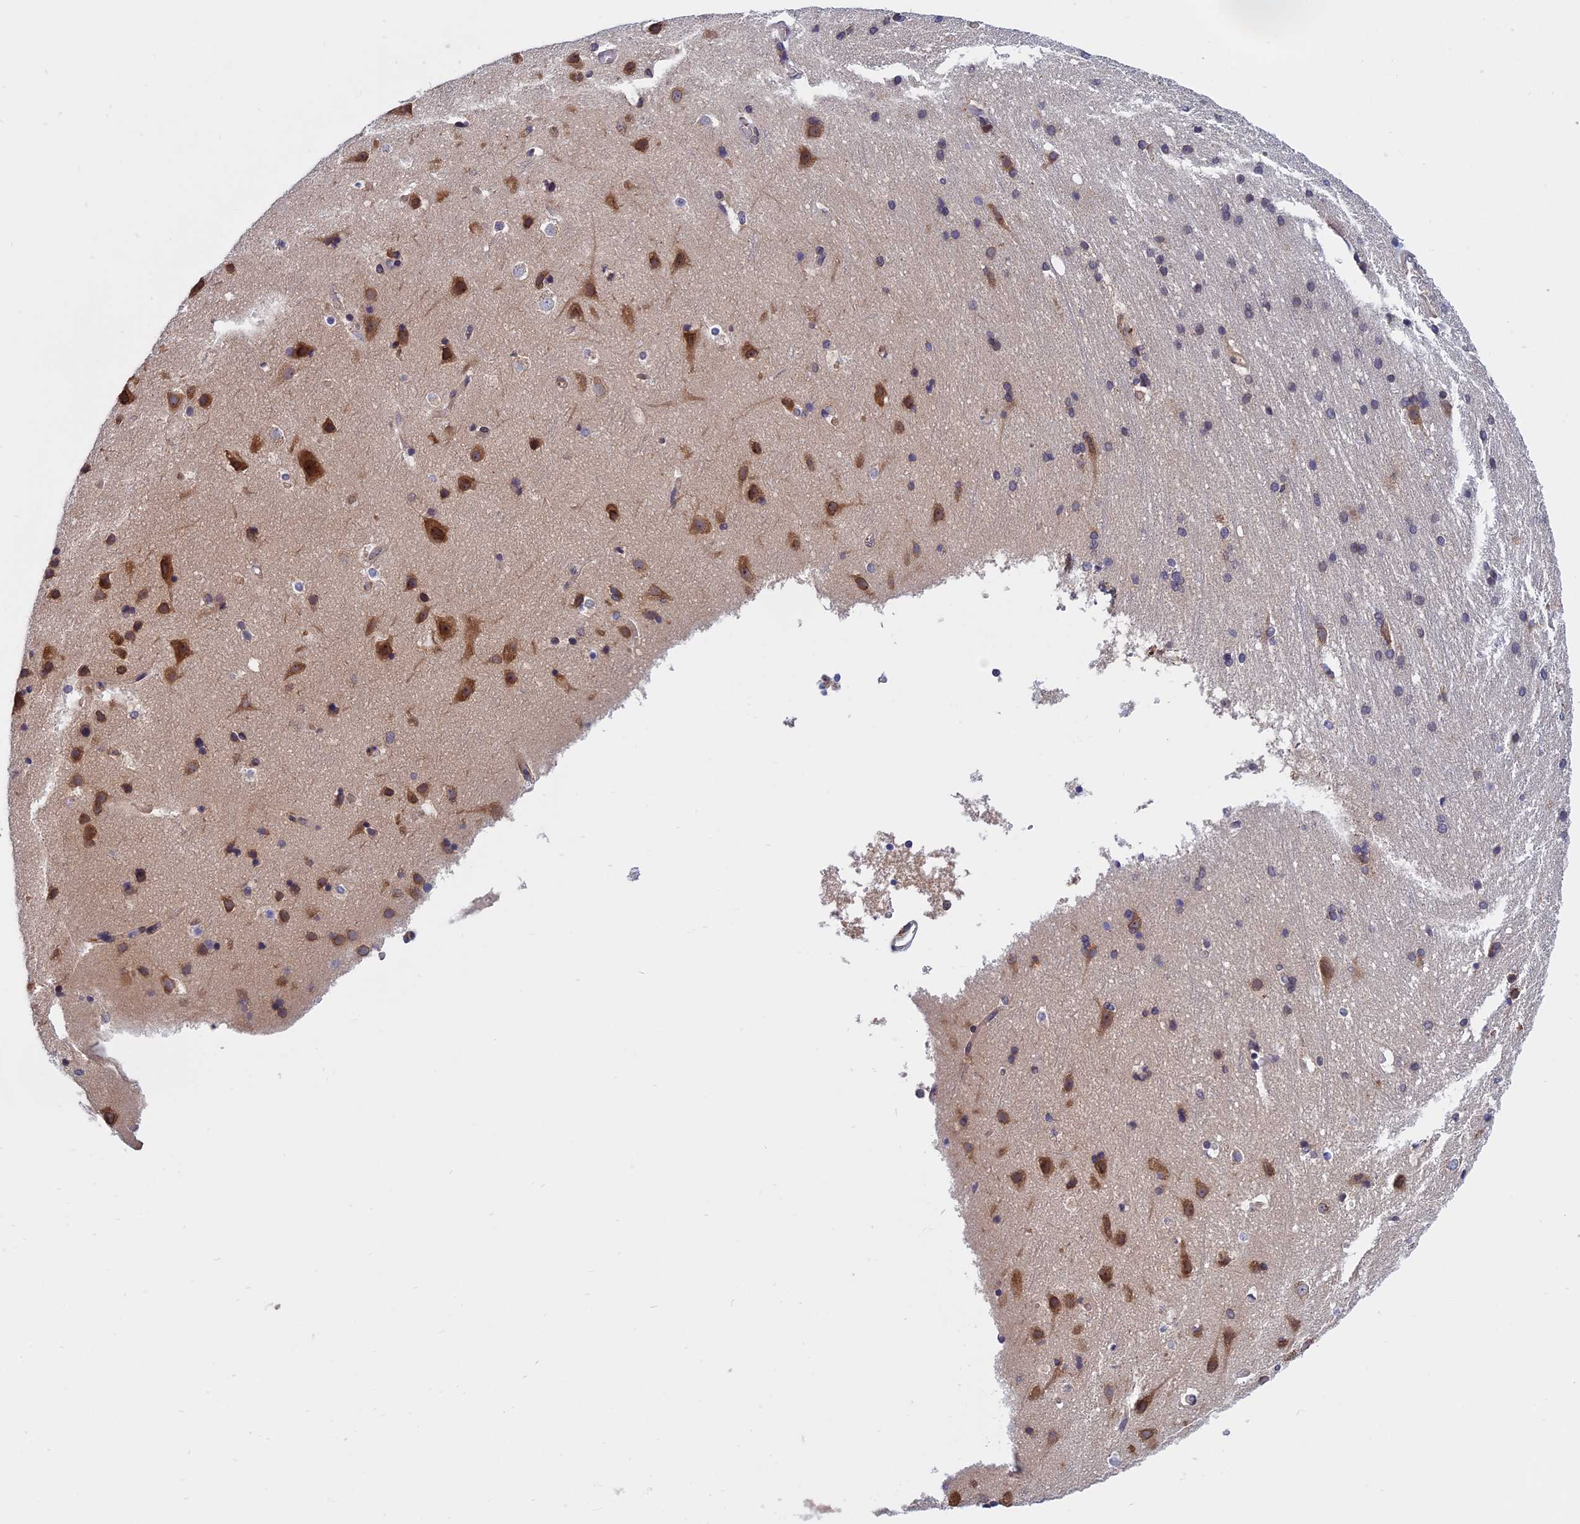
{"staining": {"intensity": "negative", "quantity": "none", "location": "none"}, "tissue": "cerebral cortex", "cell_type": "Endothelial cells", "image_type": "normal", "snomed": [{"axis": "morphology", "description": "Normal tissue, NOS"}, {"axis": "topography", "description": "Cerebral cortex"}], "caption": "IHC micrograph of unremarkable cerebral cortex: human cerebral cortex stained with DAB shows no significant protein positivity in endothelial cells.", "gene": "NAA10", "patient": {"sex": "male", "age": 54}}